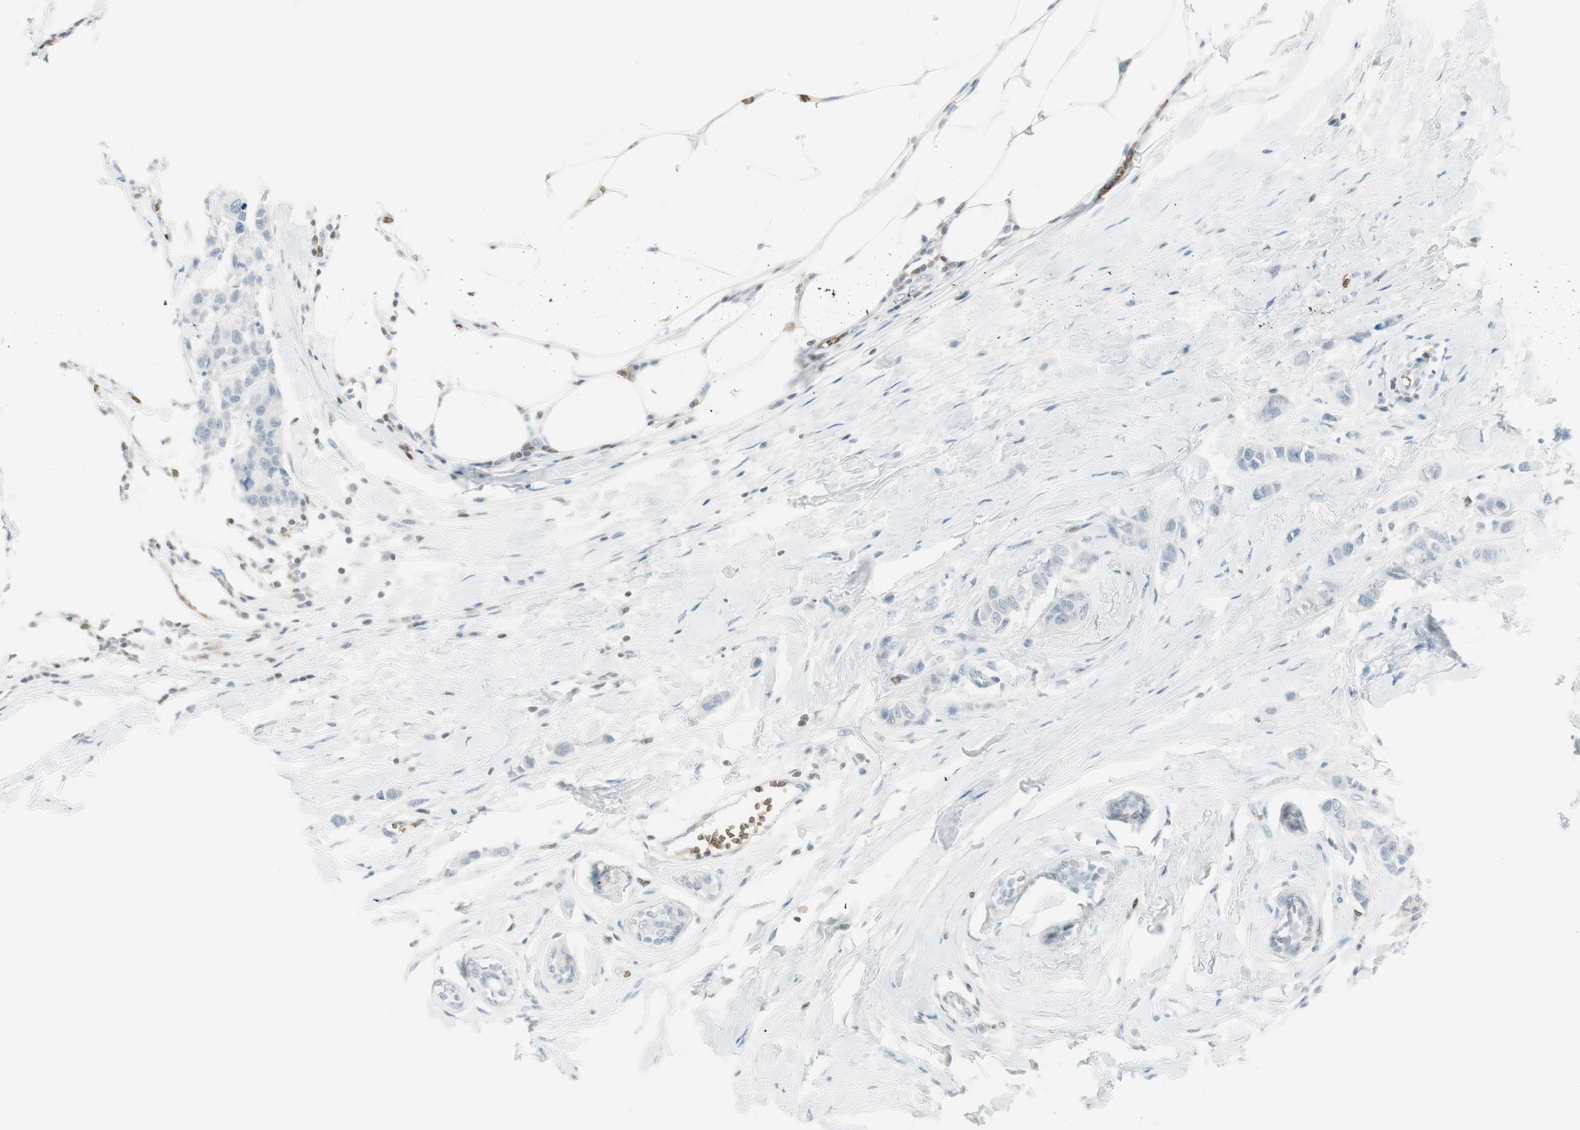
{"staining": {"intensity": "negative", "quantity": "none", "location": "none"}, "tissue": "breast cancer", "cell_type": "Tumor cells", "image_type": "cancer", "snomed": [{"axis": "morphology", "description": "Duct carcinoma"}, {"axis": "topography", "description": "Breast"}], "caption": "The histopathology image demonstrates no staining of tumor cells in breast cancer (infiltrating ductal carcinoma).", "gene": "MAP4K1", "patient": {"sex": "female", "age": 50}}